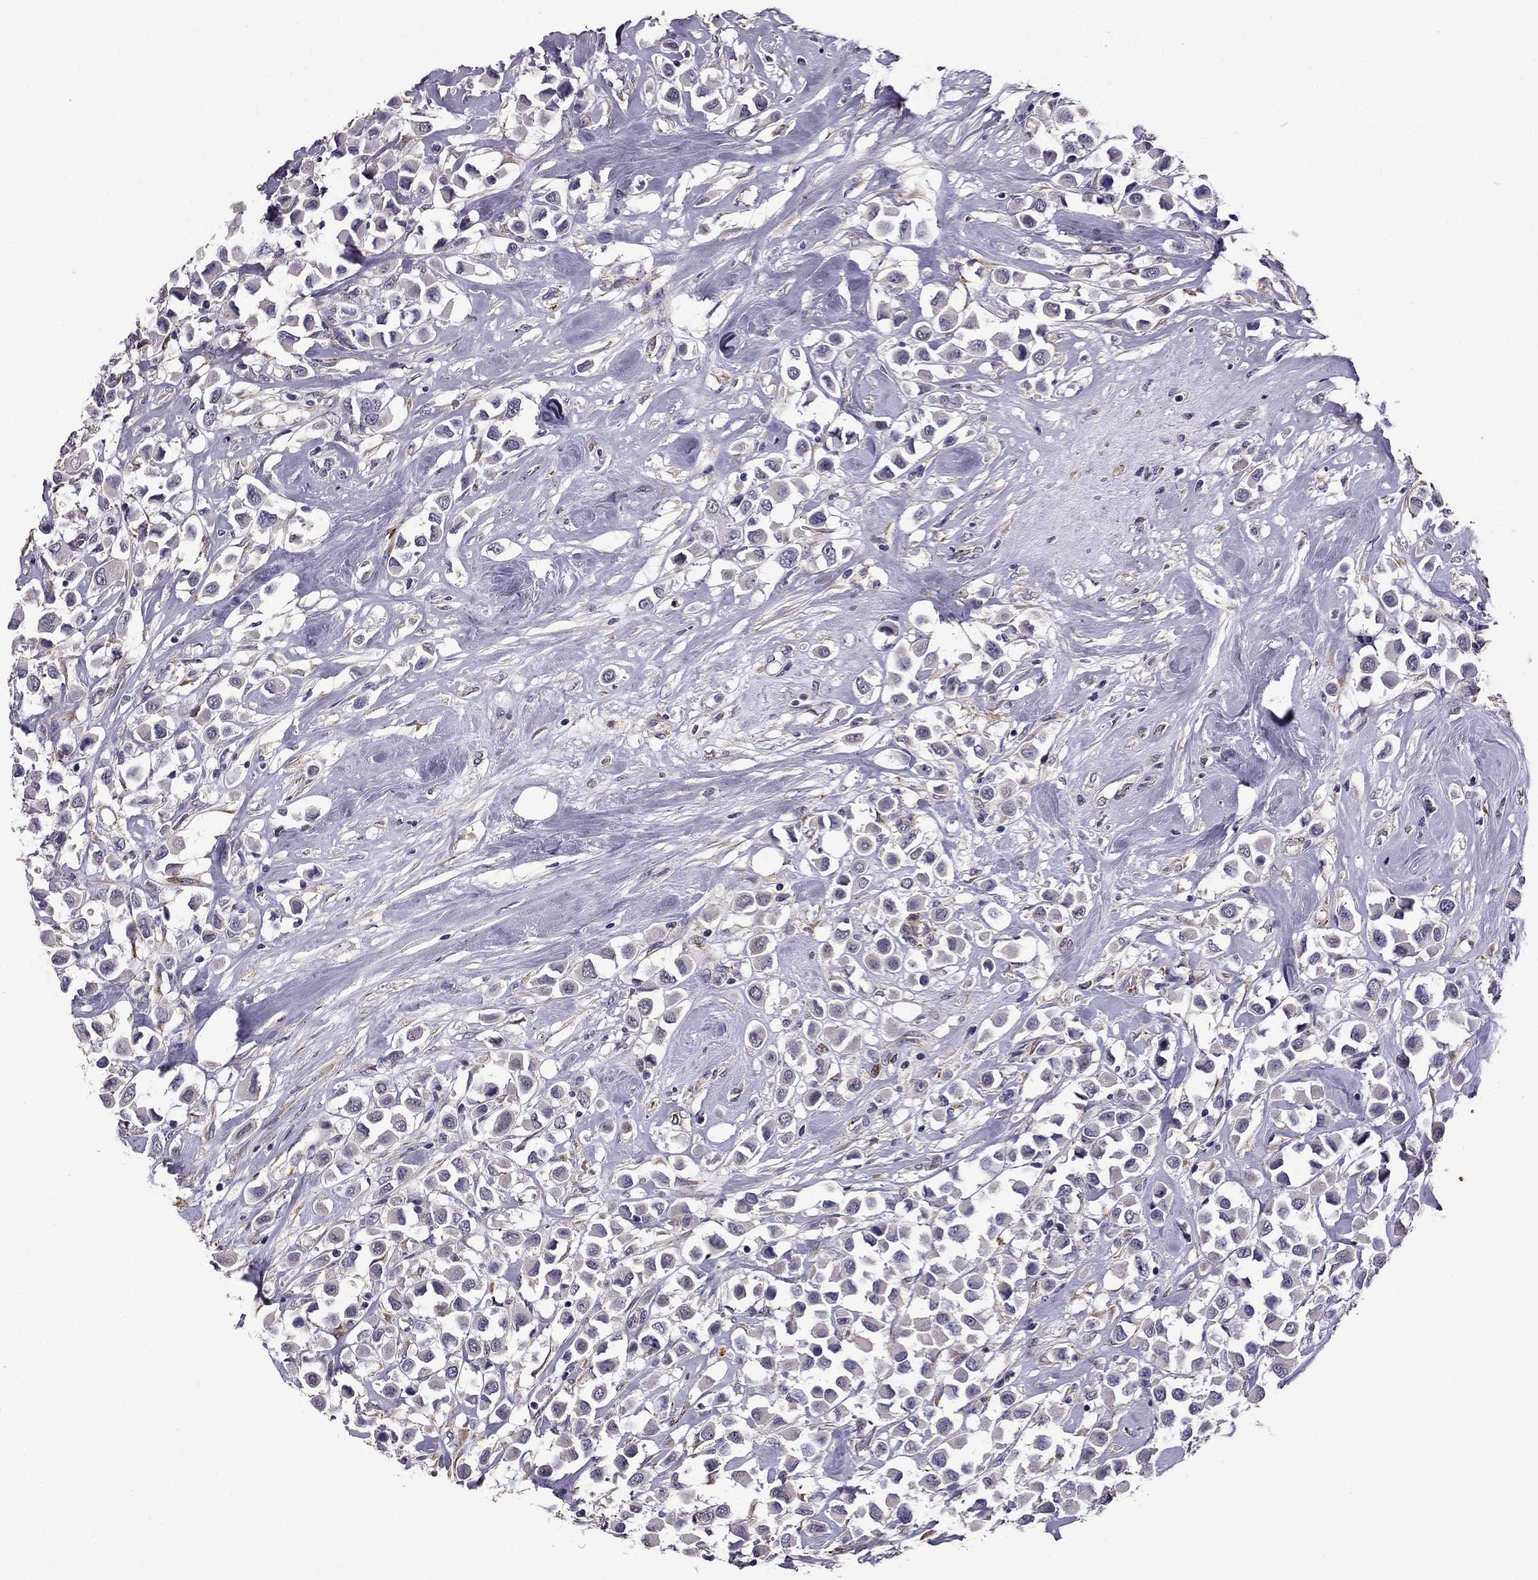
{"staining": {"intensity": "negative", "quantity": "none", "location": "none"}, "tissue": "breast cancer", "cell_type": "Tumor cells", "image_type": "cancer", "snomed": [{"axis": "morphology", "description": "Duct carcinoma"}, {"axis": "topography", "description": "Breast"}], "caption": "This is a image of immunohistochemistry staining of breast intraductal carcinoma, which shows no expression in tumor cells.", "gene": "CDH9", "patient": {"sex": "female", "age": 61}}